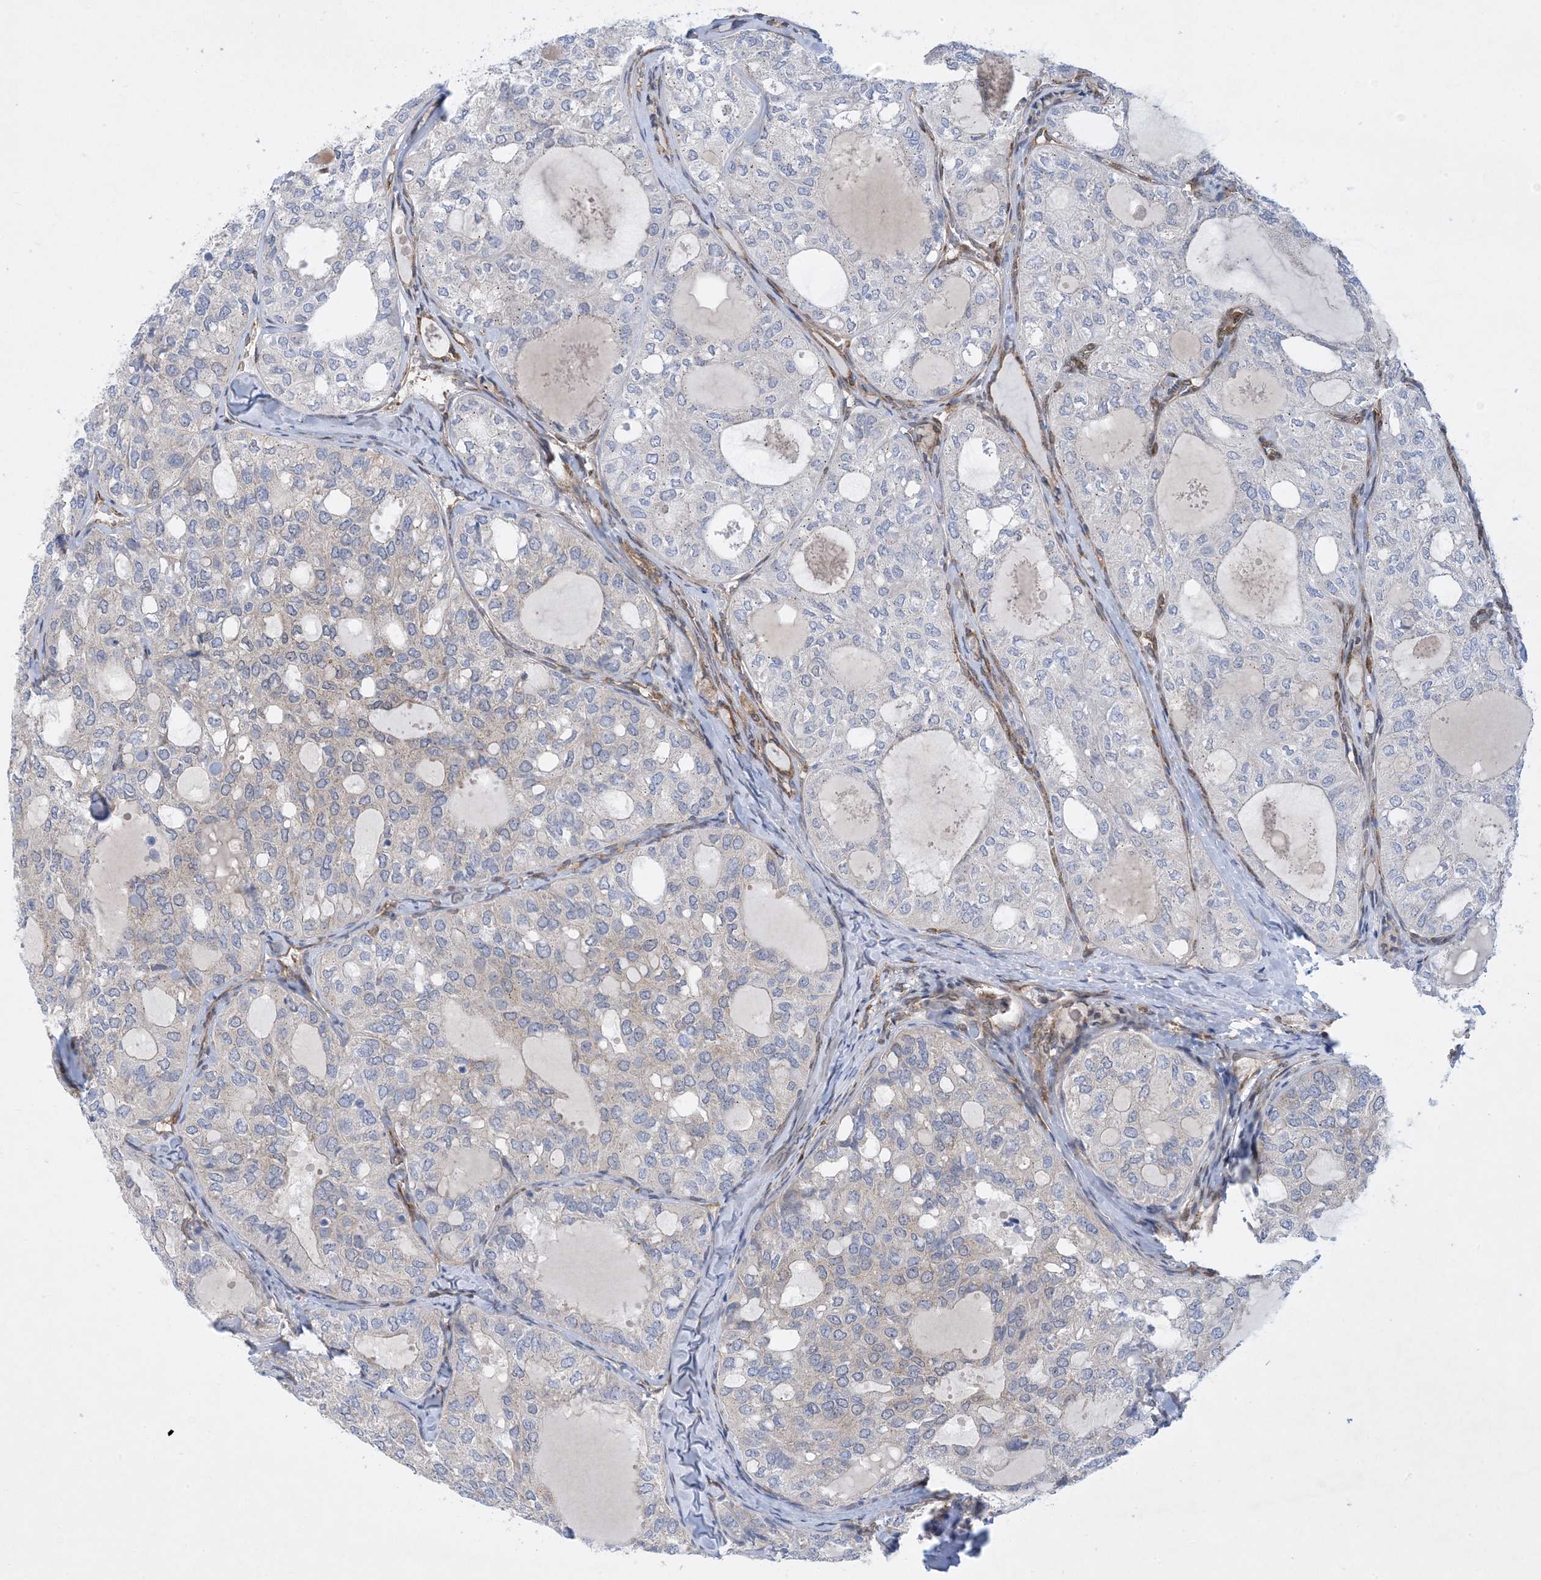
{"staining": {"intensity": "negative", "quantity": "none", "location": "none"}, "tissue": "thyroid cancer", "cell_type": "Tumor cells", "image_type": "cancer", "snomed": [{"axis": "morphology", "description": "Follicular adenoma carcinoma, NOS"}, {"axis": "topography", "description": "Thyroid gland"}], "caption": "Immunohistochemical staining of thyroid cancer (follicular adenoma carcinoma) shows no significant positivity in tumor cells. Brightfield microscopy of immunohistochemistry stained with DAB (3,3'-diaminobenzidine) (brown) and hematoxylin (blue), captured at high magnification.", "gene": "RBMS3", "patient": {"sex": "male", "age": 75}}